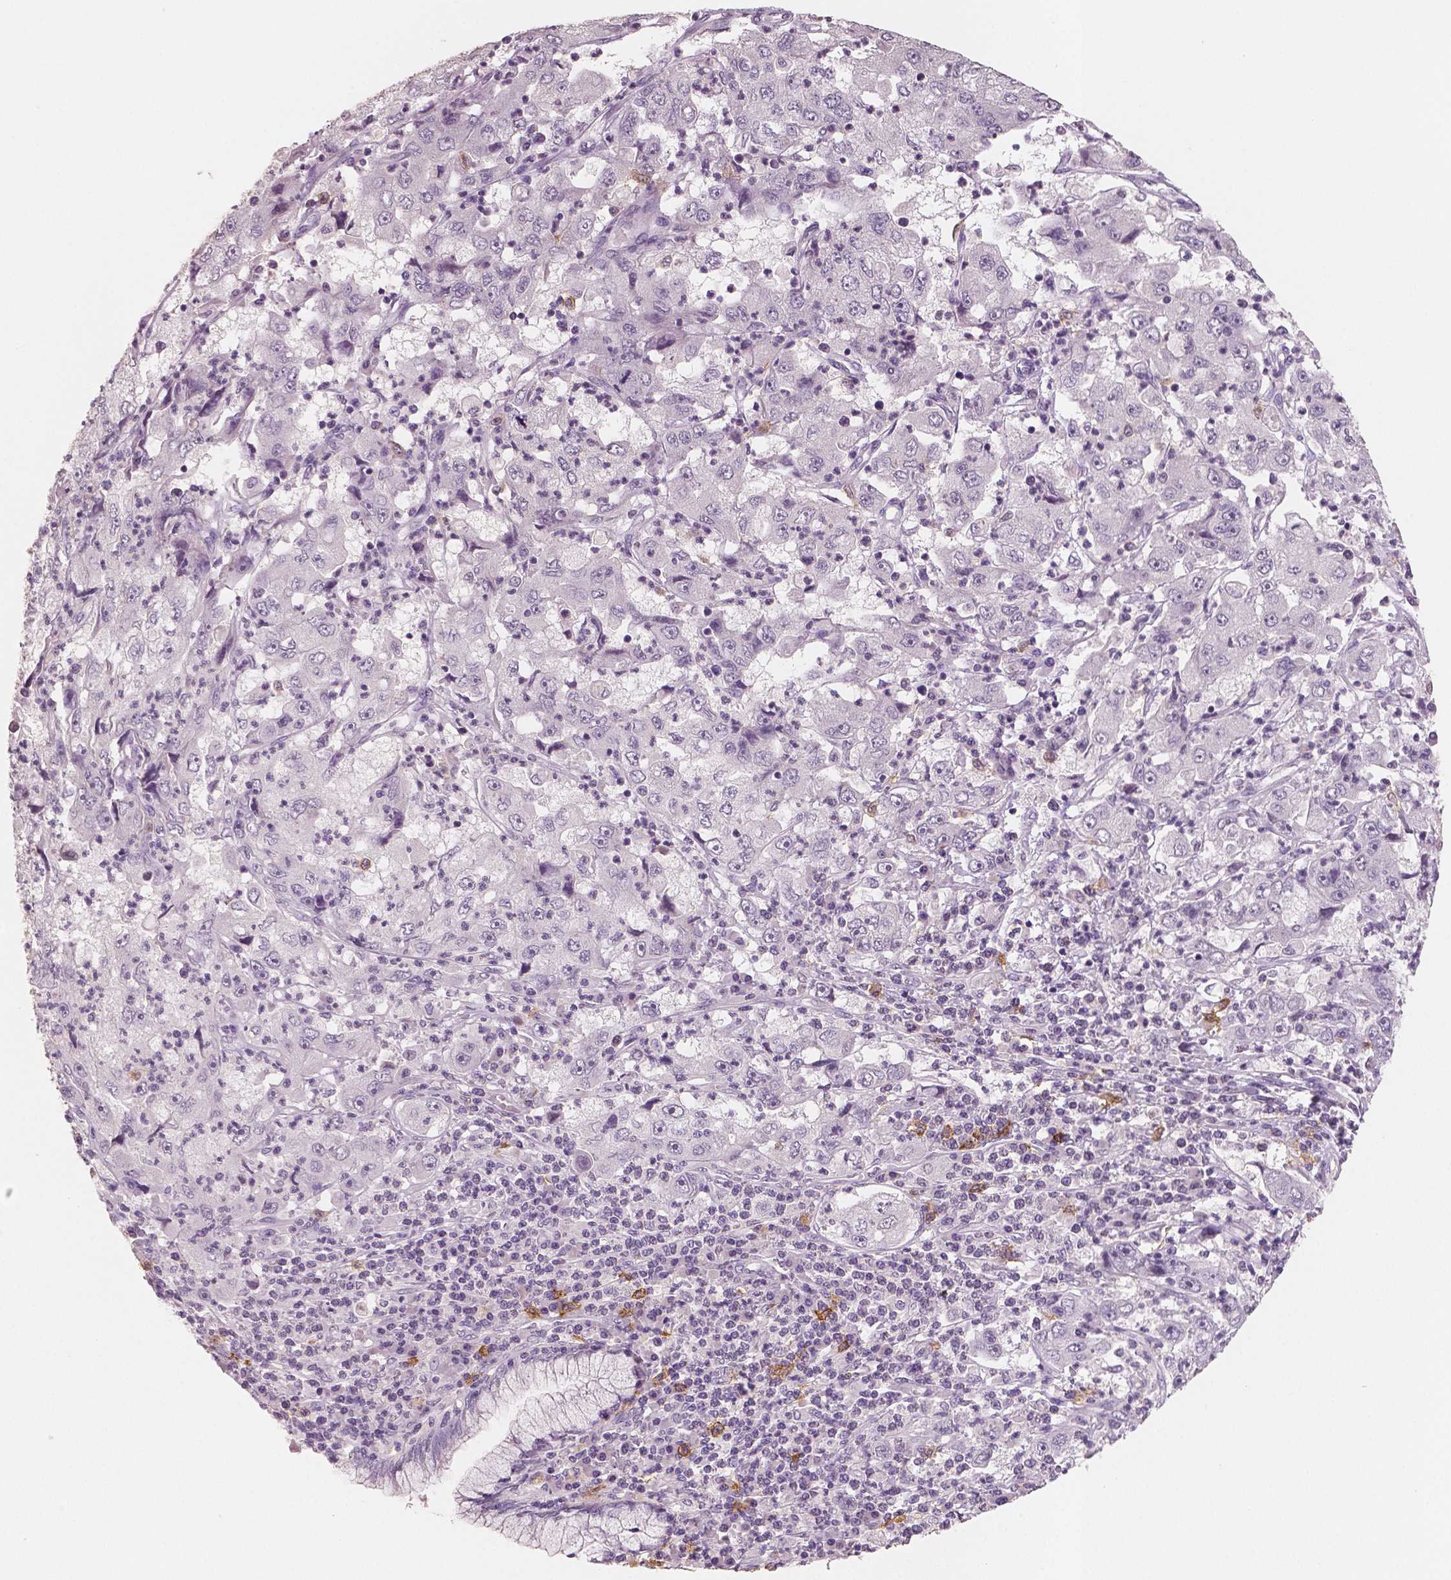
{"staining": {"intensity": "negative", "quantity": "none", "location": "none"}, "tissue": "cervical cancer", "cell_type": "Tumor cells", "image_type": "cancer", "snomed": [{"axis": "morphology", "description": "Squamous cell carcinoma, NOS"}, {"axis": "topography", "description": "Cervix"}], "caption": "Immunohistochemistry image of neoplastic tissue: human cervical cancer stained with DAB demonstrates no significant protein positivity in tumor cells.", "gene": "KIT", "patient": {"sex": "female", "age": 36}}